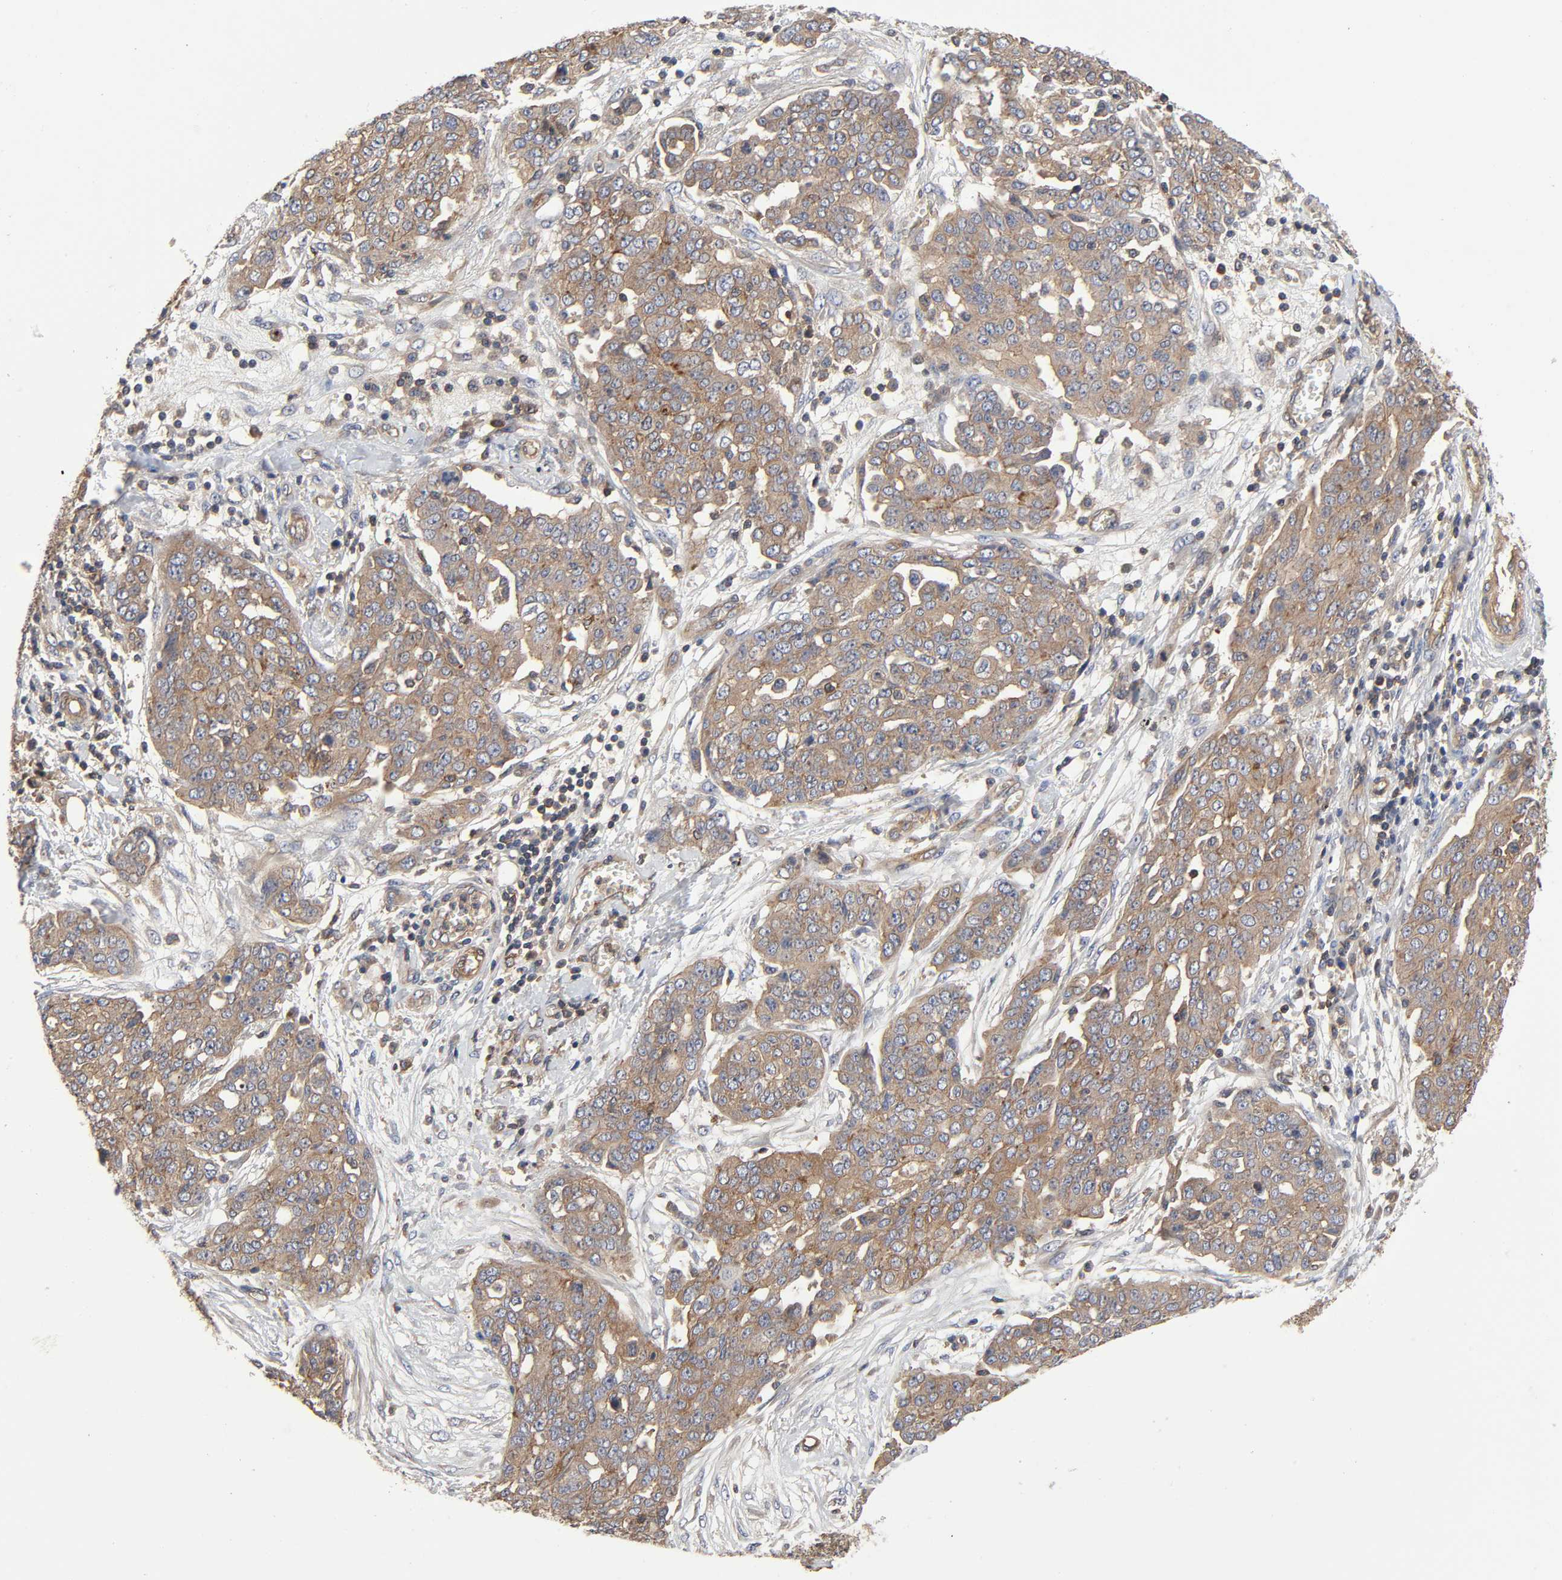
{"staining": {"intensity": "moderate", "quantity": ">75%", "location": "cytoplasmic/membranous"}, "tissue": "ovarian cancer", "cell_type": "Tumor cells", "image_type": "cancer", "snomed": [{"axis": "morphology", "description": "Cystadenocarcinoma, serous, NOS"}, {"axis": "topography", "description": "Soft tissue"}, {"axis": "topography", "description": "Ovary"}], "caption": "Moderate cytoplasmic/membranous protein expression is seen in approximately >75% of tumor cells in ovarian cancer (serous cystadenocarcinoma).", "gene": "LAMTOR2", "patient": {"sex": "female", "age": 57}}